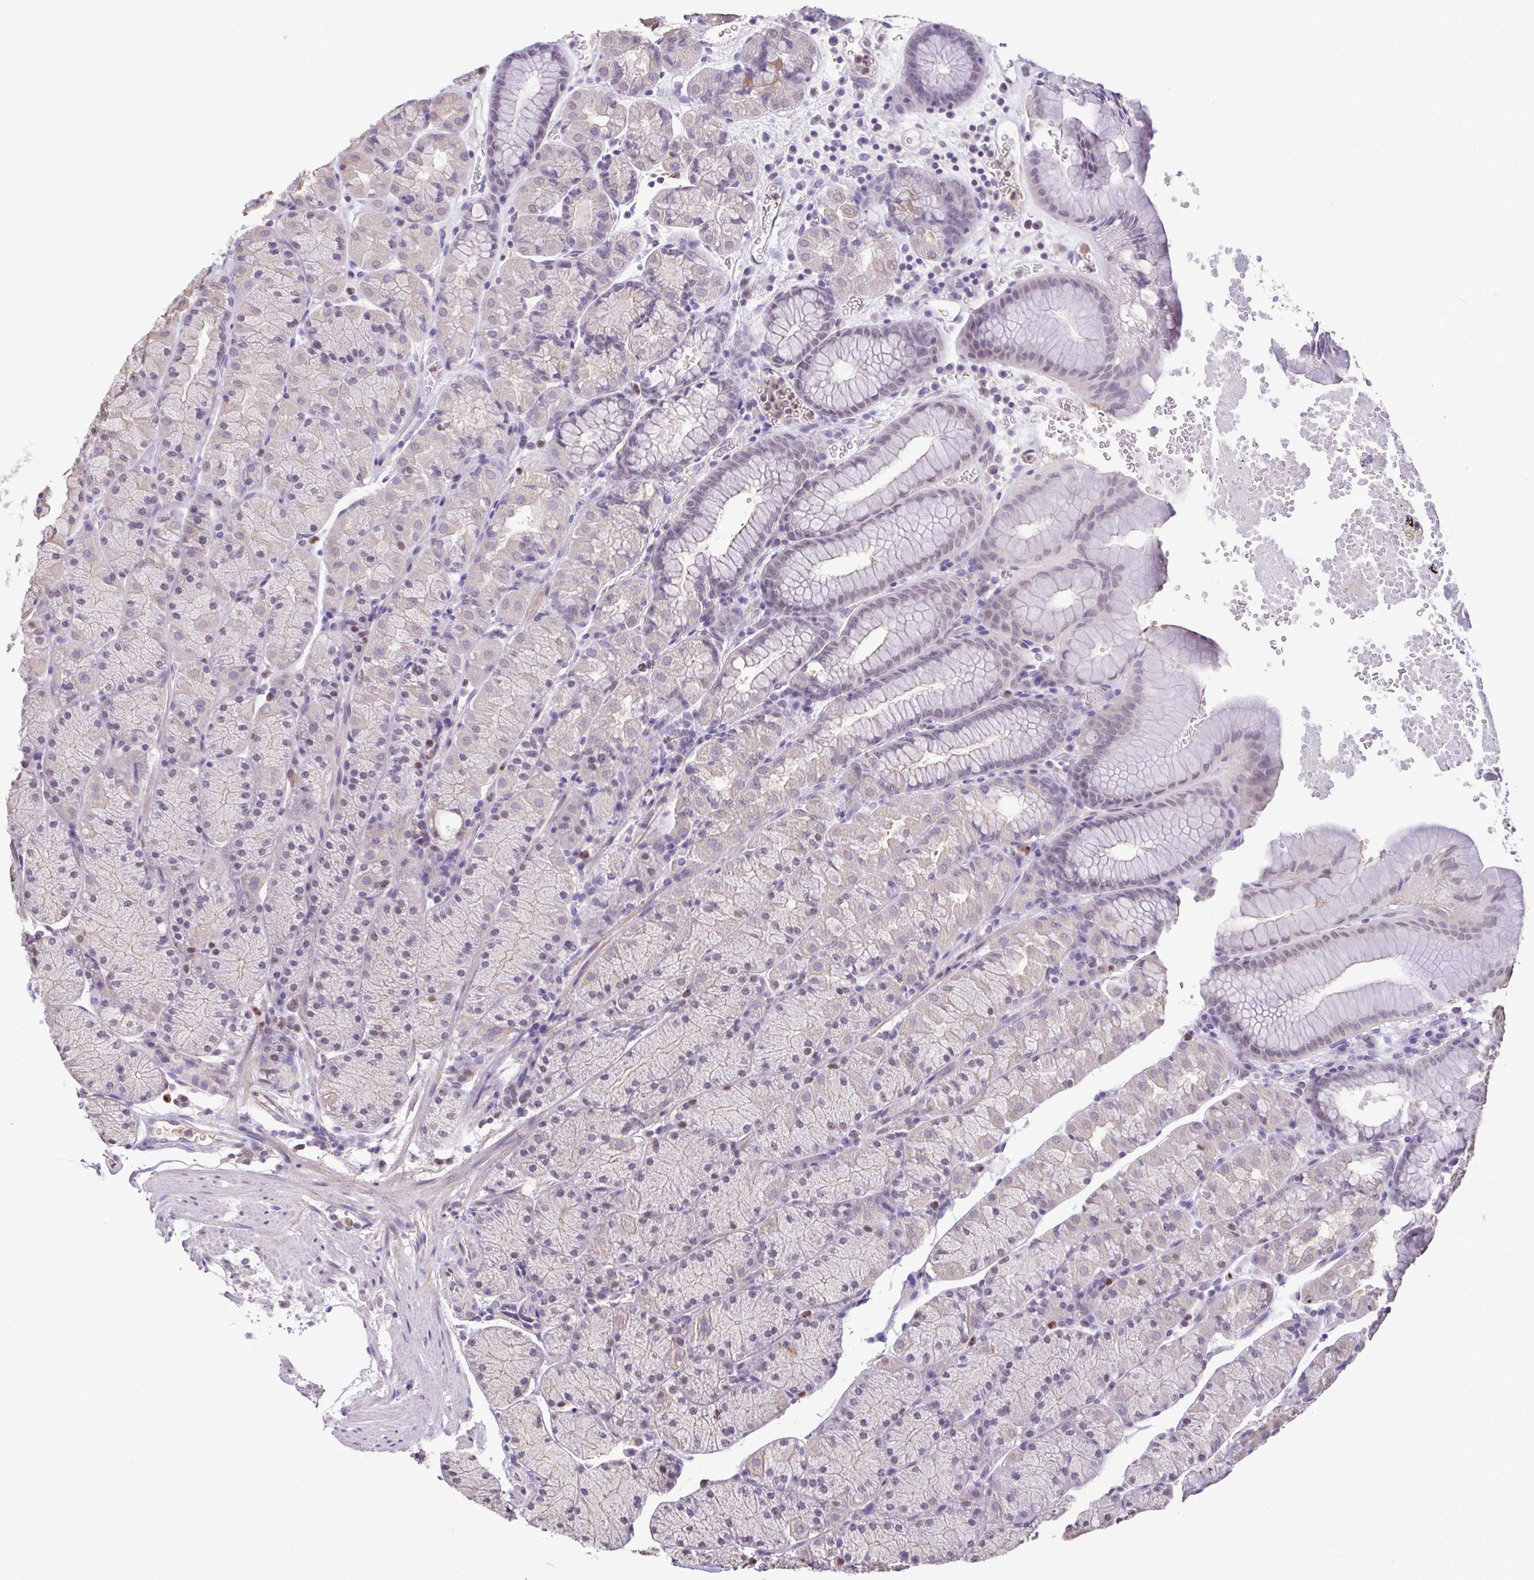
{"staining": {"intensity": "weak", "quantity": "<25%", "location": "cytoplasmic/membranous,nuclear"}, "tissue": "stomach", "cell_type": "Glandular cells", "image_type": "normal", "snomed": [{"axis": "morphology", "description": "Normal tissue, NOS"}, {"axis": "topography", "description": "Stomach, upper"}, {"axis": "topography", "description": "Stomach"}], "caption": "Immunohistochemistry image of normal stomach: human stomach stained with DAB (3,3'-diaminobenzidine) exhibits no significant protein staining in glandular cells.", "gene": "ACTRT3", "patient": {"sex": "male", "age": 76}}